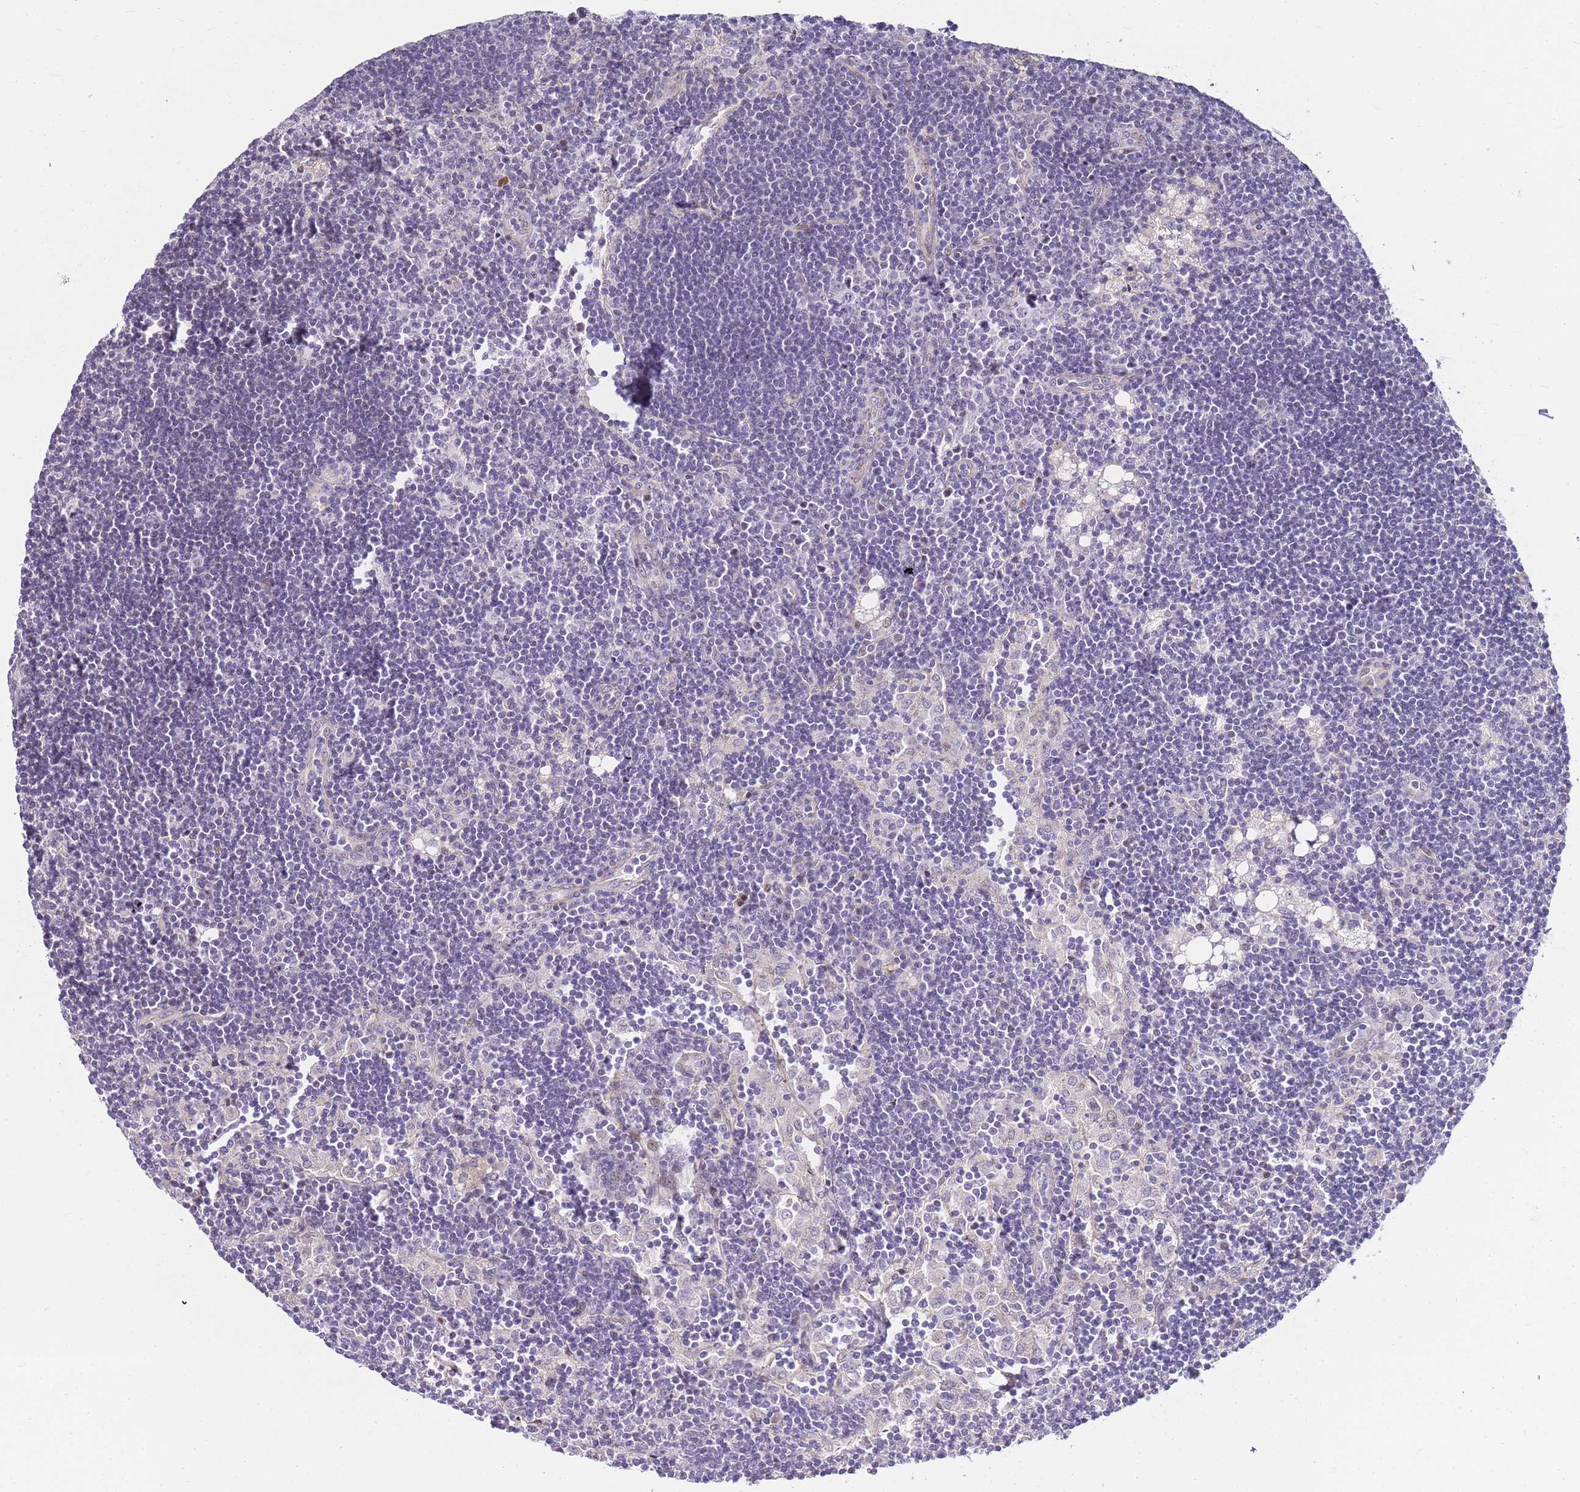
{"staining": {"intensity": "negative", "quantity": "none", "location": "none"}, "tissue": "lymph node", "cell_type": "Germinal center cells", "image_type": "normal", "snomed": [{"axis": "morphology", "description": "Normal tissue, NOS"}, {"axis": "topography", "description": "Lymph node"}], "caption": "DAB (3,3'-diaminobenzidine) immunohistochemical staining of benign human lymph node exhibits no significant staining in germinal center cells.", "gene": "CLBA1", "patient": {"sex": "male", "age": 24}}